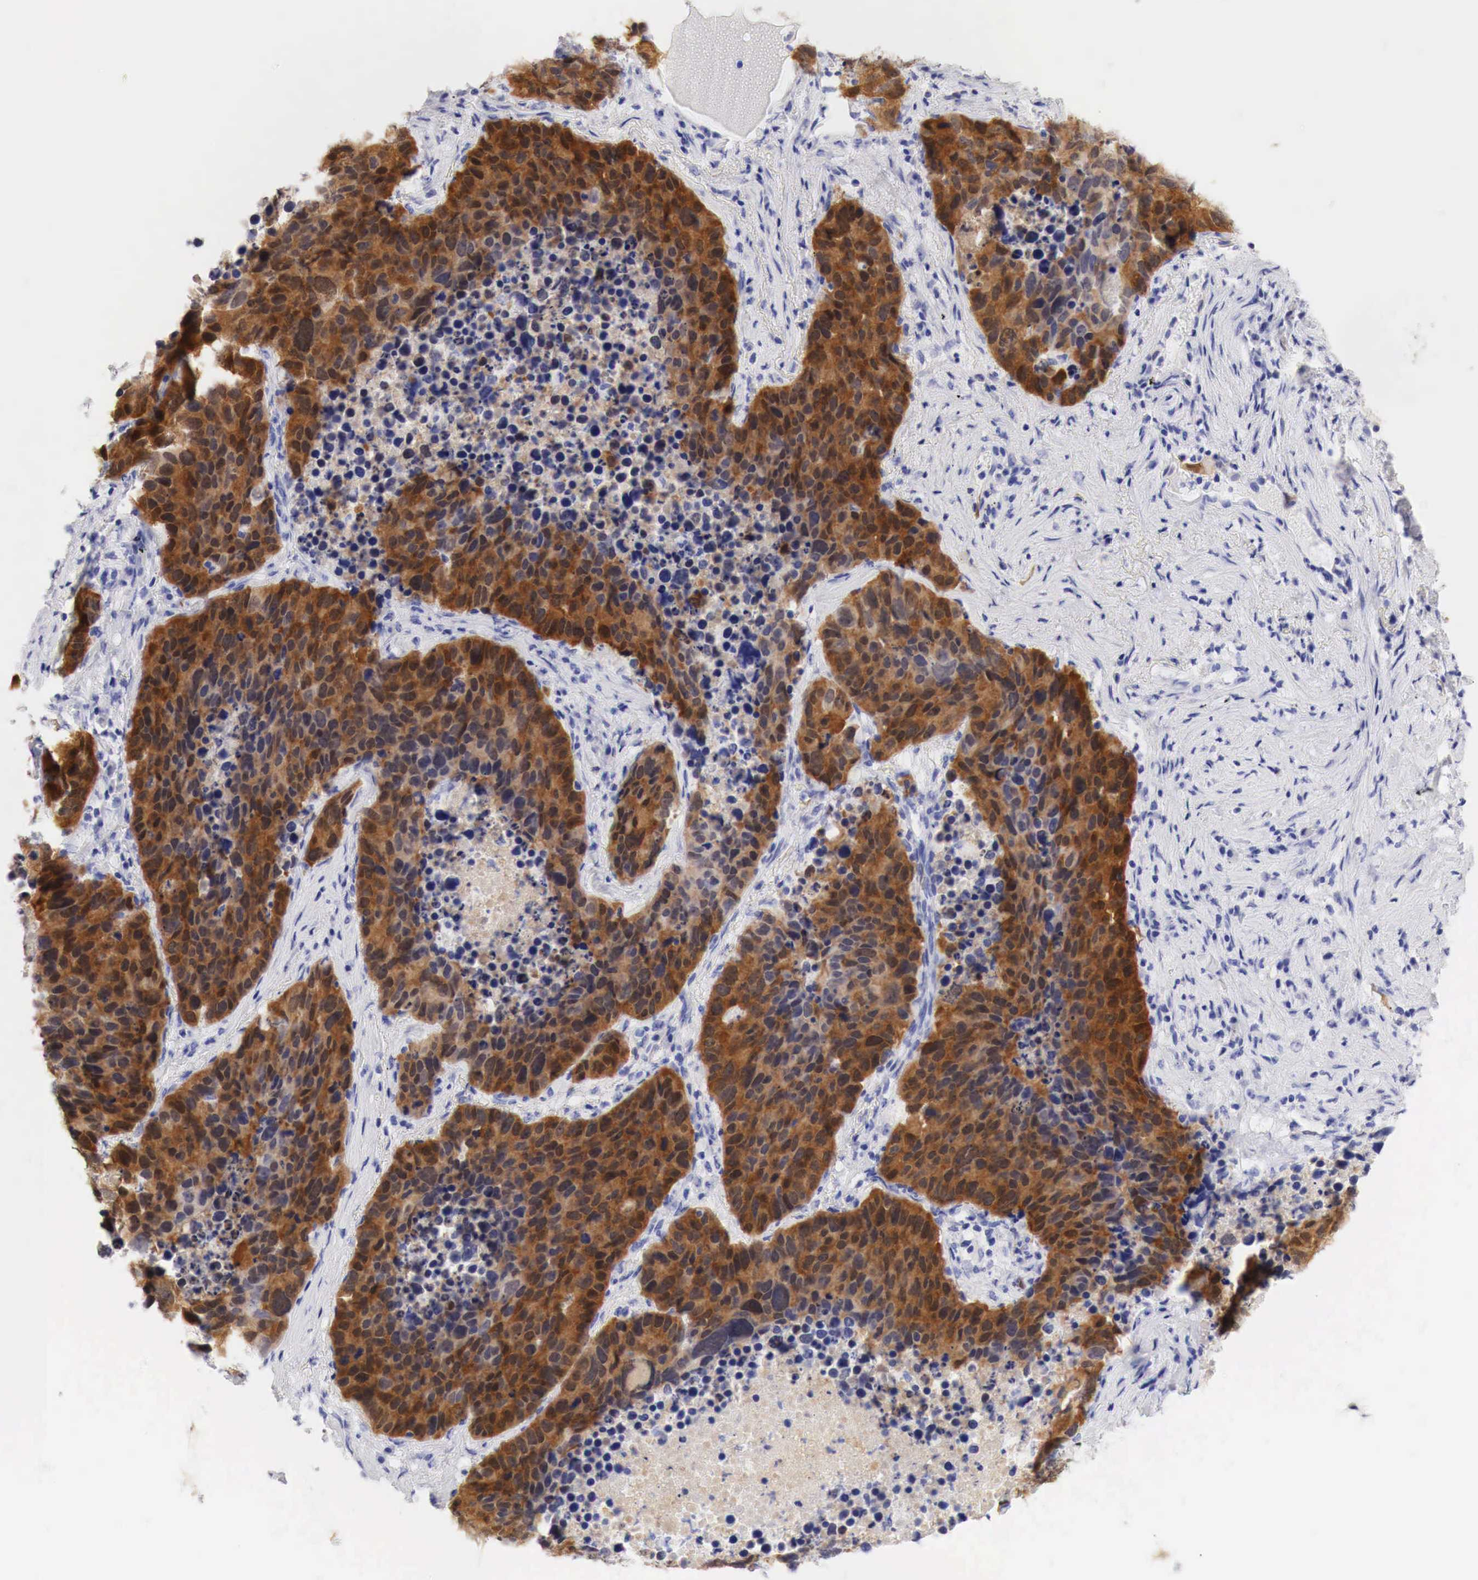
{"staining": {"intensity": "strong", "quantity": ">75%", "location": "cytoplasmic/membranous"}, "tissue": "lung cancer", "cell_type": "Tumor cells", "image_type": "cancer", "snomed": [{"axis": "morphology", "description": "Carcinoid, malignant, NOS"}, {"axis": "topography", "description": "Lung"}], "caption": "The immunohistochemical stain labels strong cytoplasmic/membranous expression in tumor cells of lung cancer (malignant carcinoid) tissue.", "gene": "CDKN2A", "patient": {"sex": "male", "age": 60}}